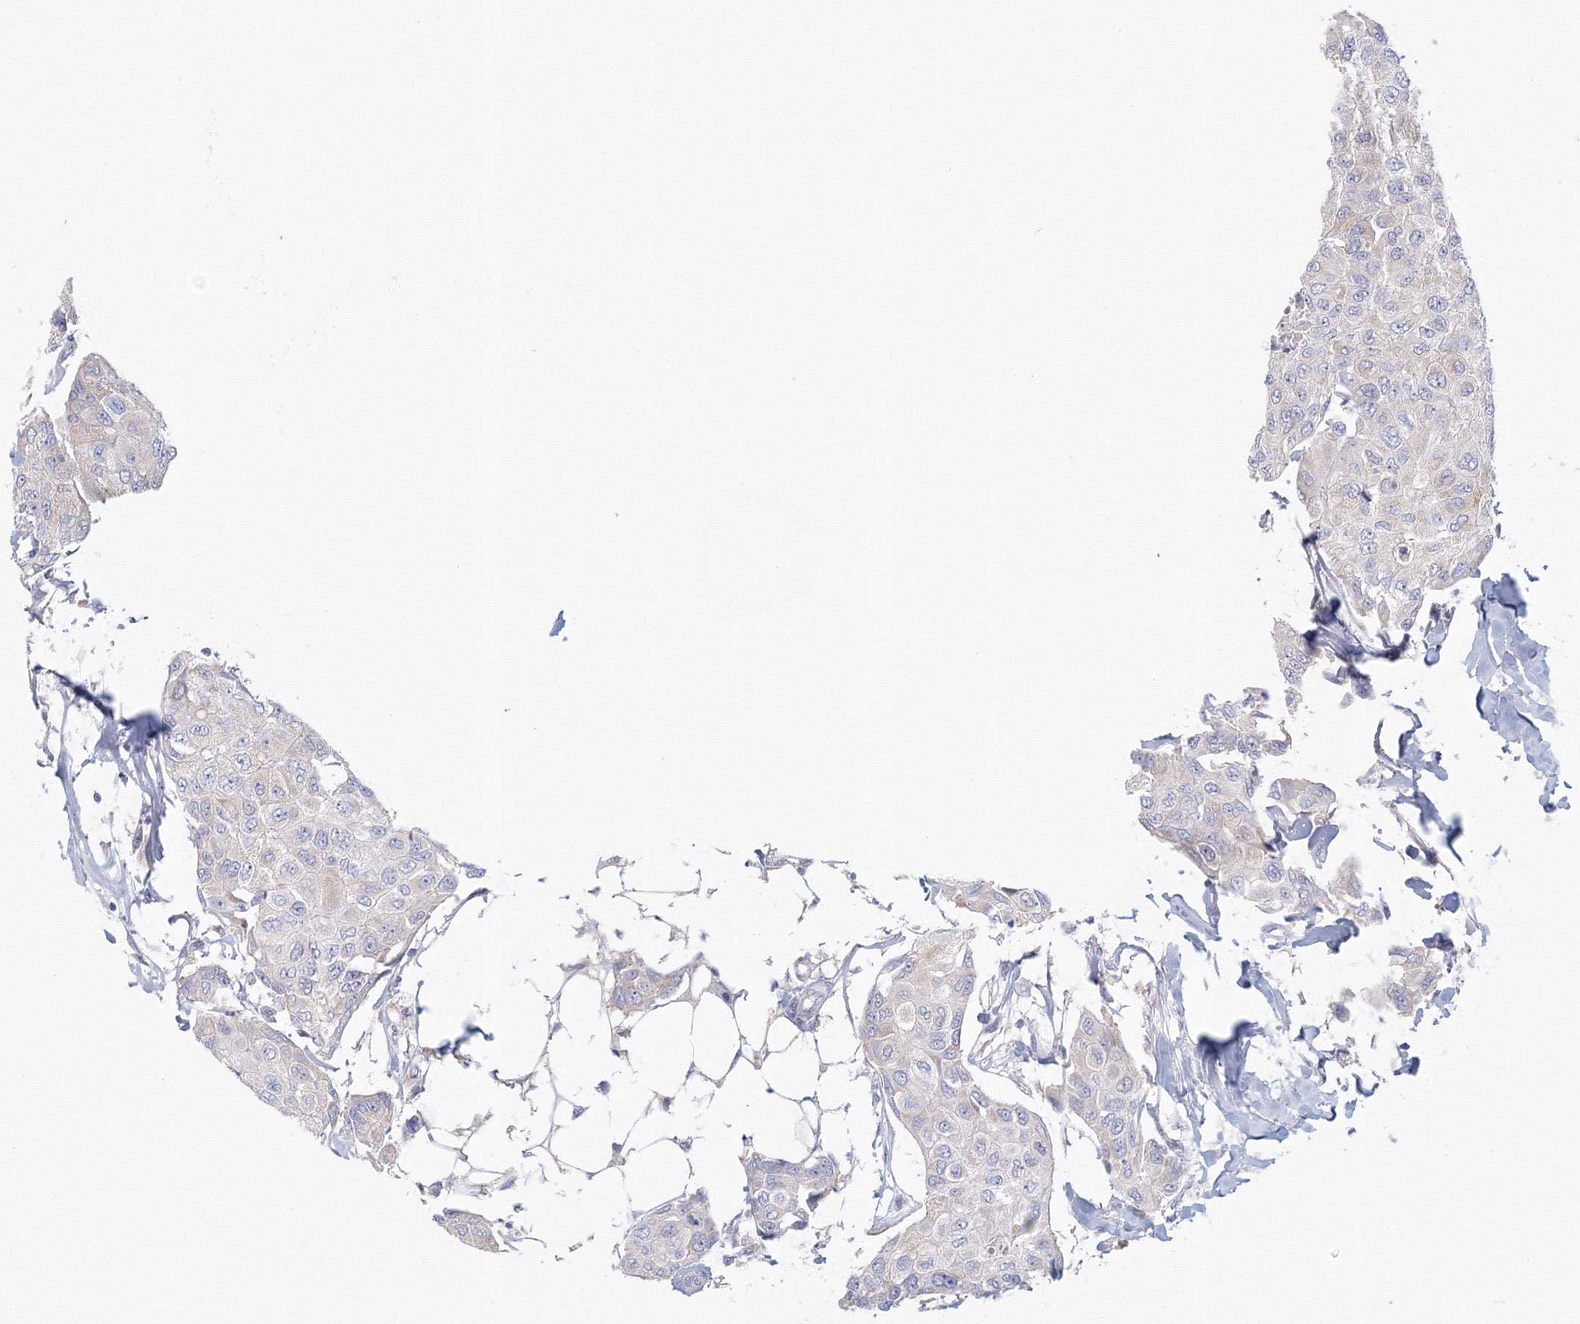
{"staining": {"intensity": "negative", "quantity": "none", "location": "none"}, "tissue": "breast cancer", "cell_type": "Tumor cells", "image_type": "cancer", "snomed": [{"axis": "morphology", "description": "Duct carcinoma"}, {"axis": "topography", "description": "Breast"}], "caption": "An immunohistochemistry photomicrograph of breast intraductal carcinoma is shown. There is no staining in tumor cells of breast intraductal carcinoma. (Immunohistochemistry (ihc), brightfield microscopy, high magnification).", "gene": "TACC2", "patient": {"sex": "female", "age": 80}}